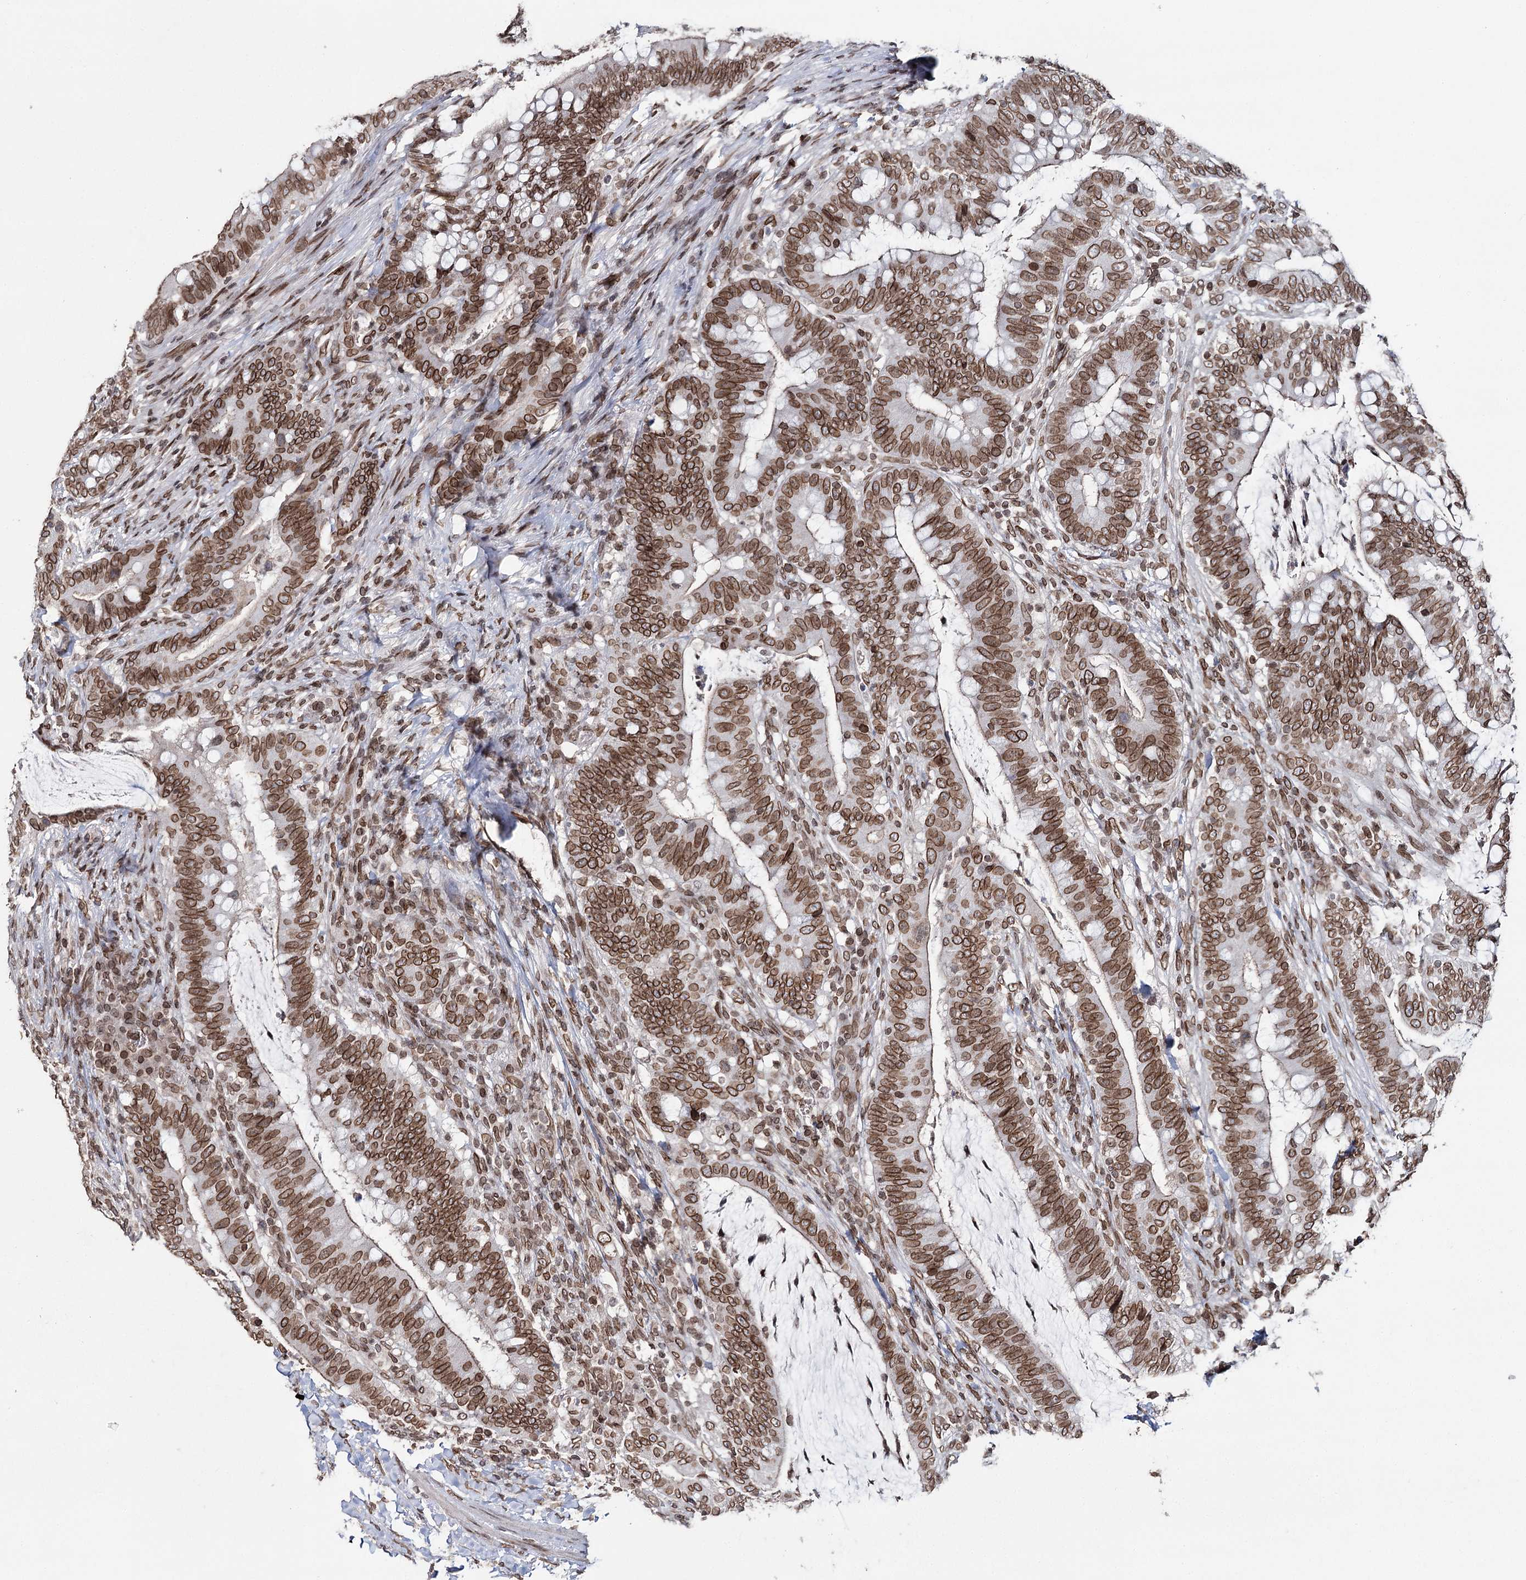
{"staining": {"intensity": "moderate", "quantity": ">75%", "location": "cytoplasmic/membranous,nuclear"}, "tissue": "colorectal cancer", "cell_type": "Tumor cells", "image_type": "cancer", "snomed": [{"axis": "morphology", "description": "Adenocarcinoma, NOS"}, {"axis": "topography", "description": "Colon"}], "caption": "A high-resolution photomicrograph shows immunohistochemistry (IHC) staining of colorectal cancer, which exhibits moderate cytoplasmic/membranous and nuclear staining in approximately >75% of tumor cells.", "gene": "KIAA0930", "patient": {"sex": "female", "age": 66}}